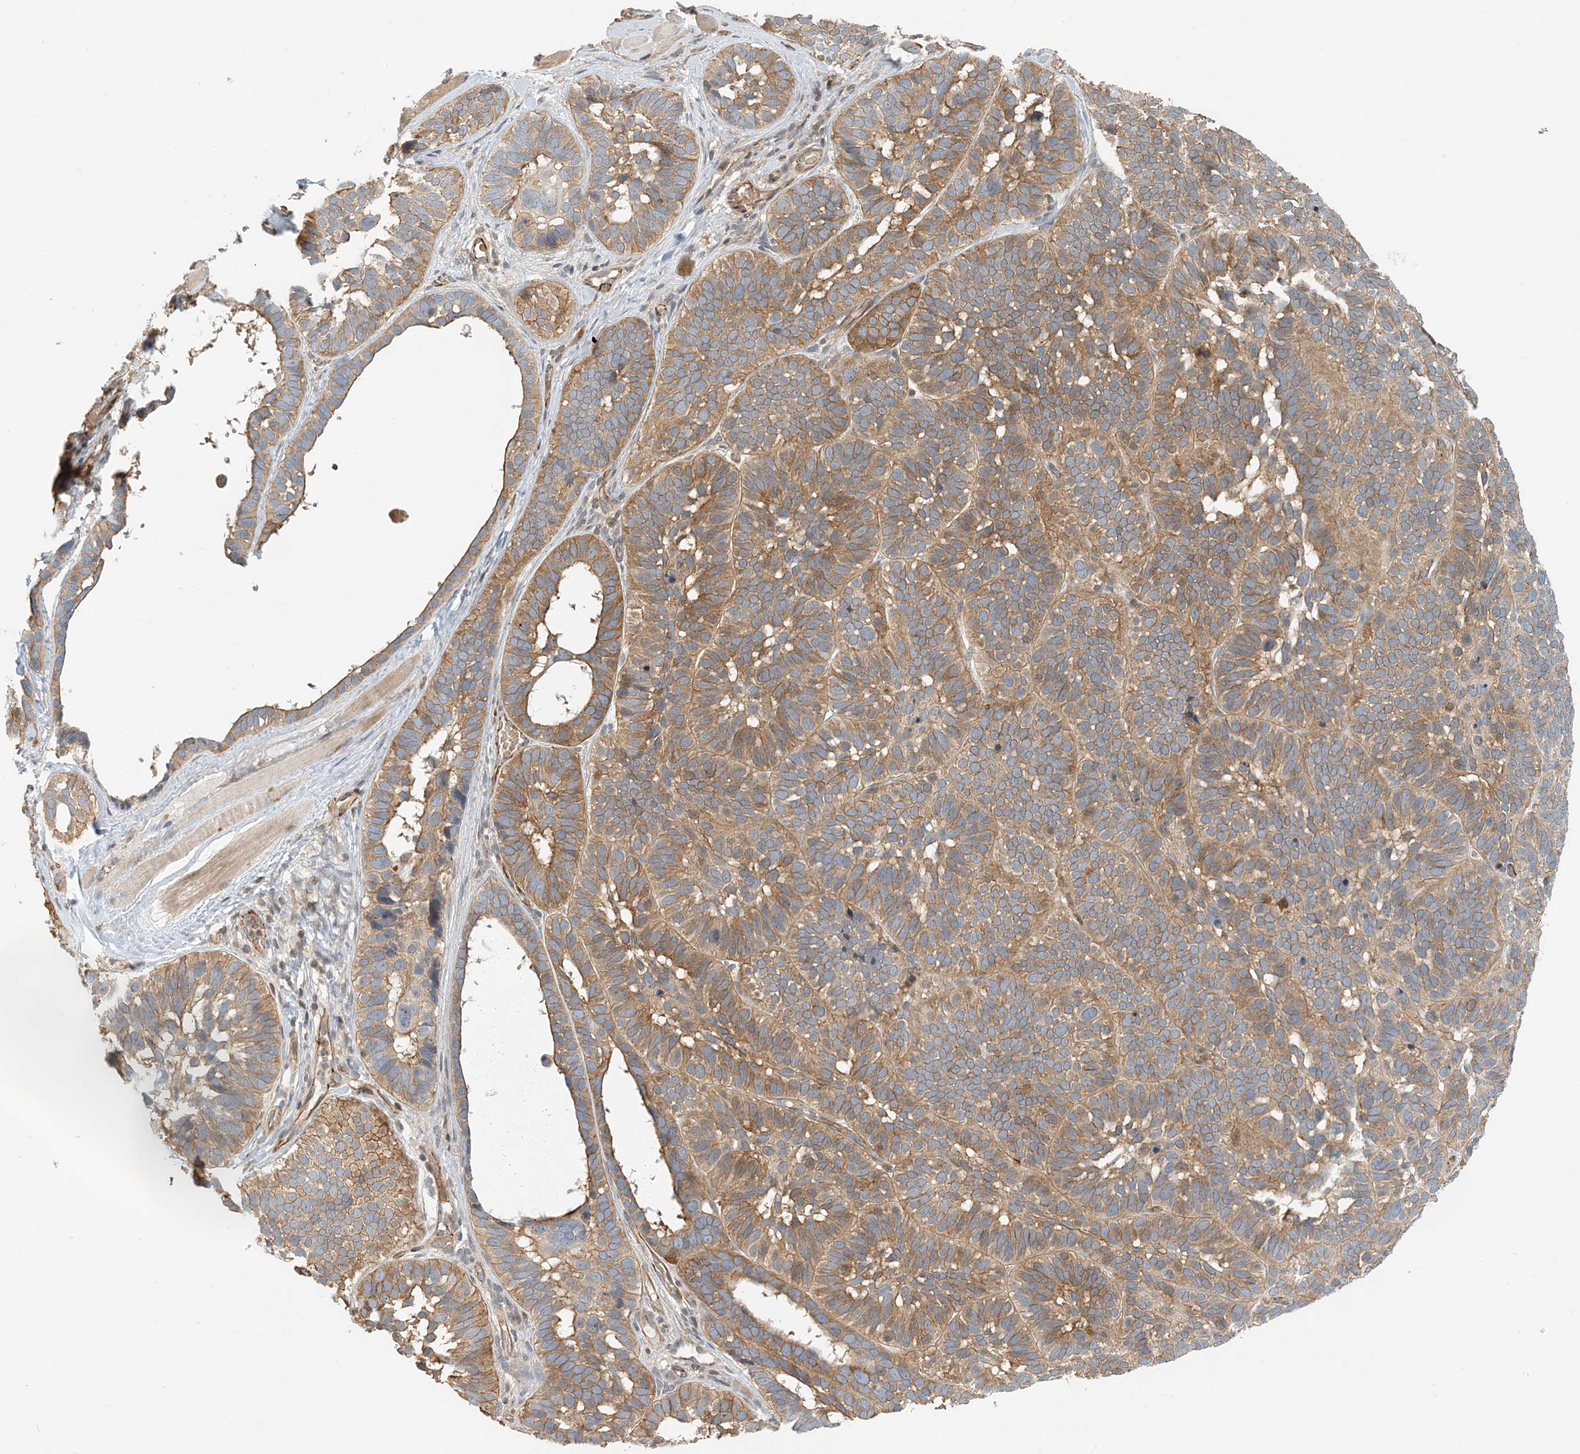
{"staining": {"intensity": "moderate", "quantity": "25%-75%", "location": "cytoplasmic/membranous"}, "tissue": "skin cancer", "cell_type": "Tumor cells", "image_type": "cancer", "snomed": [{"axis": "morphology", "description": "Basal cell carcinoma"}, {"axis": "topography", "description": "Skin"}], "caption": "Immunohistochemistry (IHC) photomicrograph of skin cancer stained for a protein (brown), which reveals medium levels of moderate cytoplasmic/membranous positivity in approximately 25%-75% of tumor cells.", "gene": "MAPKBP1", "patient": {"sex": "male", "age": 62}}